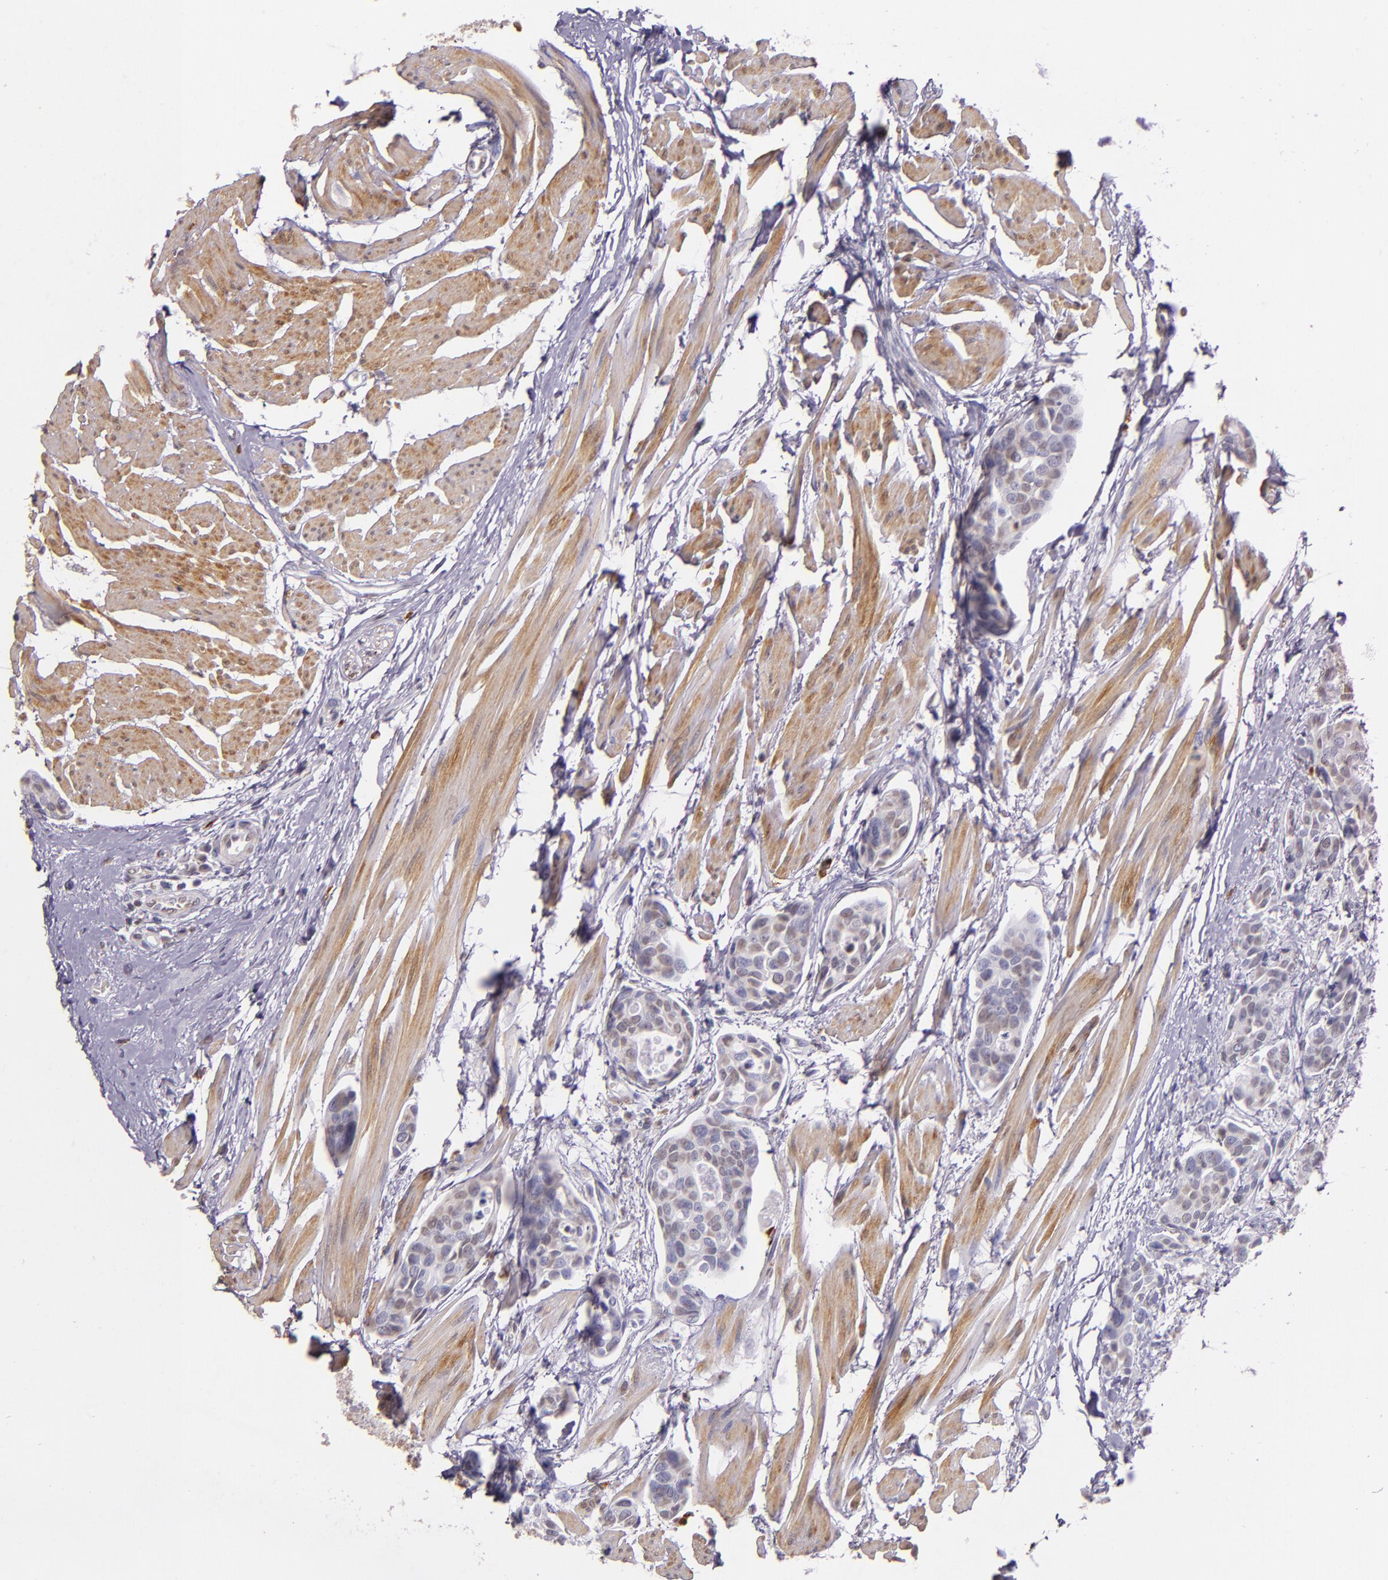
{"staining": {"intensity": "weak", "quantity": "25%-75%", "location": "cytoplasmic/membranous"}, "tissue": "urothelial cancer", "cell_type": "Tumor cells", "image_type": "cancer", "snomed": [{"axis": "morphology", "description": "Urothelial carcinoma, High grade"}, {"axis": "topography", "description": "Urinary bladder"}], "caption": "About 25%-75% of tumor cells in human high-grade urothelial carcinoma reveal weak cytoplasmic/membranous protein expression as visualized by brown immunohistochemical staining.", "gene": "RTN1", "patient": {"sex": "male", "age": 78}}